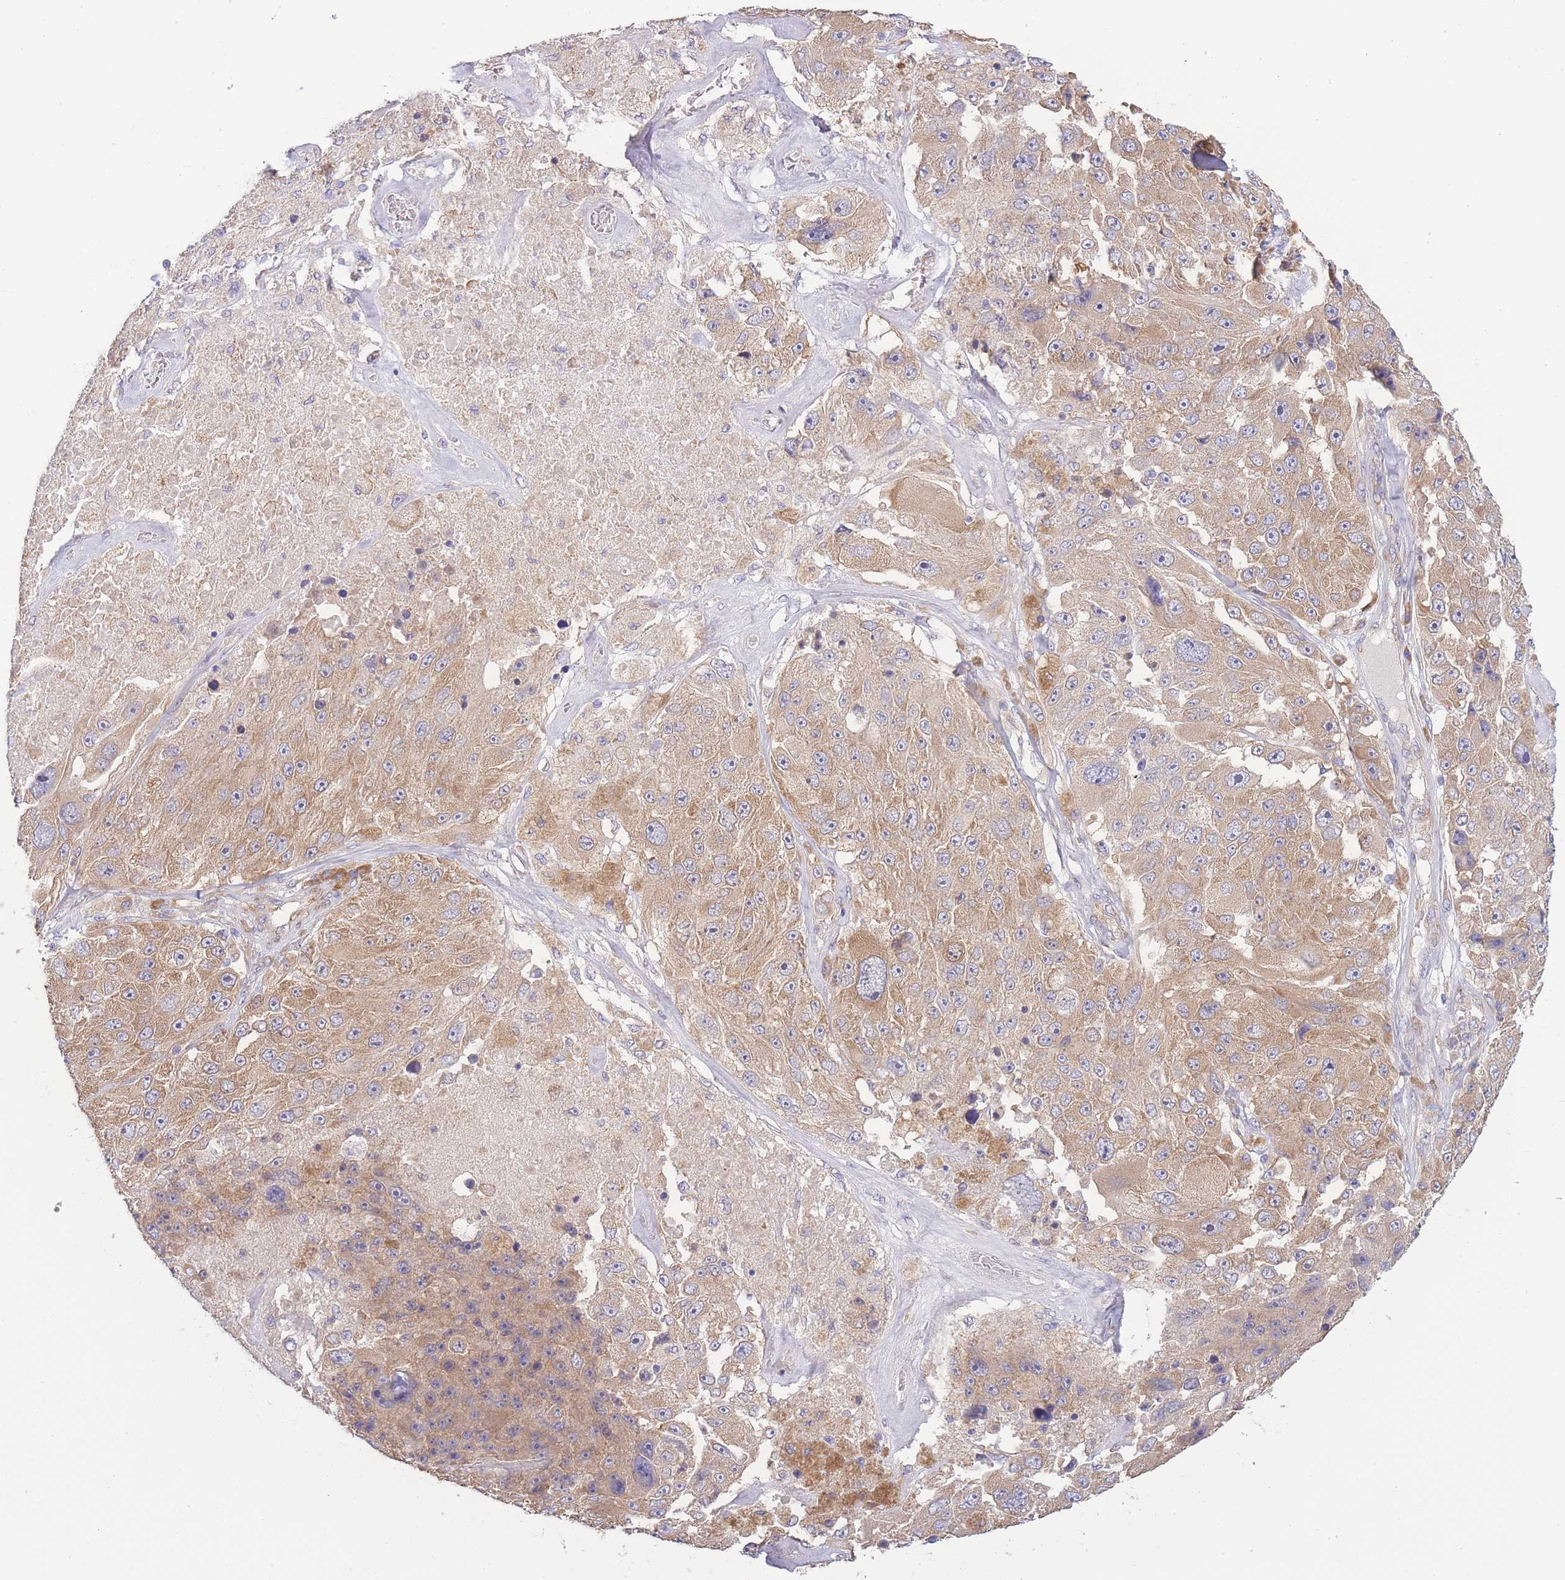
{"staining": {"intensity": "moderate", "quantity": ">75%", "location": "cytoplasmic/membranous"}, "tissue": "melanoma", "cell_type": "Tumor cells", "image_type": "cancer", "snomed": [{"axis": "morphology", "description": "Malignant melanoma, Metastatic site"}, {"axis": "topography", "description": "Lymph node"}], "caption": "Malignant melanoma (metastatic site) stained for a protein demonstrates moderate cytoplasmic/membranous positivity in tumor cells.", "gene": "BEX1", "patient": {"sex": "male", "age": 62}}